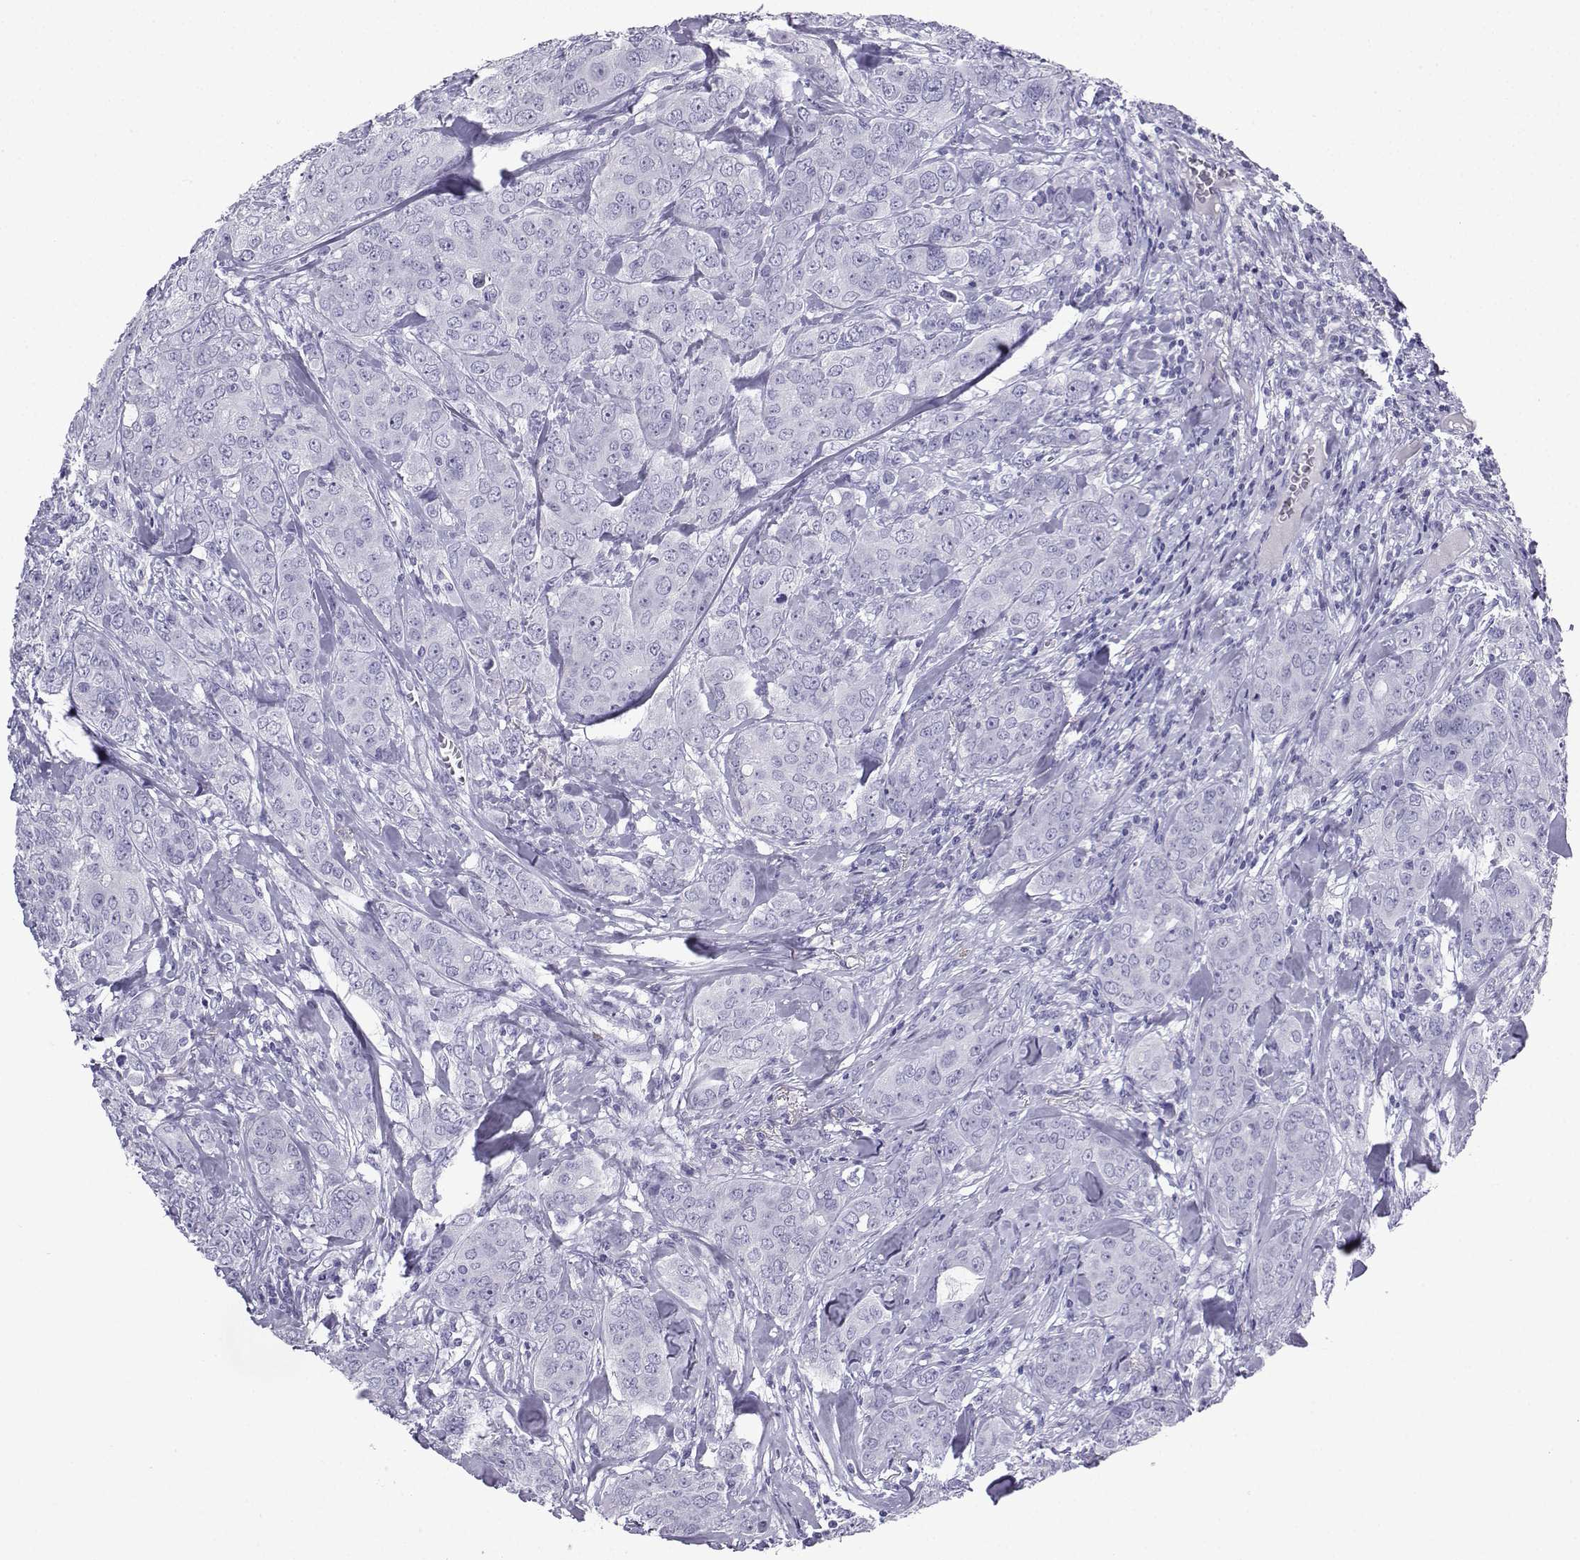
{"staining": {"intensity": "negative", "quantity": "none", "location": "none"}, "tissue": "breast cancer", "cell_type": "Tumor cells", "image_type": "cancer", "snomed": [{"axis": "morphology", "description": "Duct carcinoma"}, {"axis": "topography", "description": "Breast"}], "caption": "This micrograph is of intraductal carcinoma (breast) stained with IHC to label a protein in brown with the nuclei are counter-stained blue. There is no staining in tumor cells.", "gene": "SLC18A2", "patient": {"sex": "female", "age": 43}}